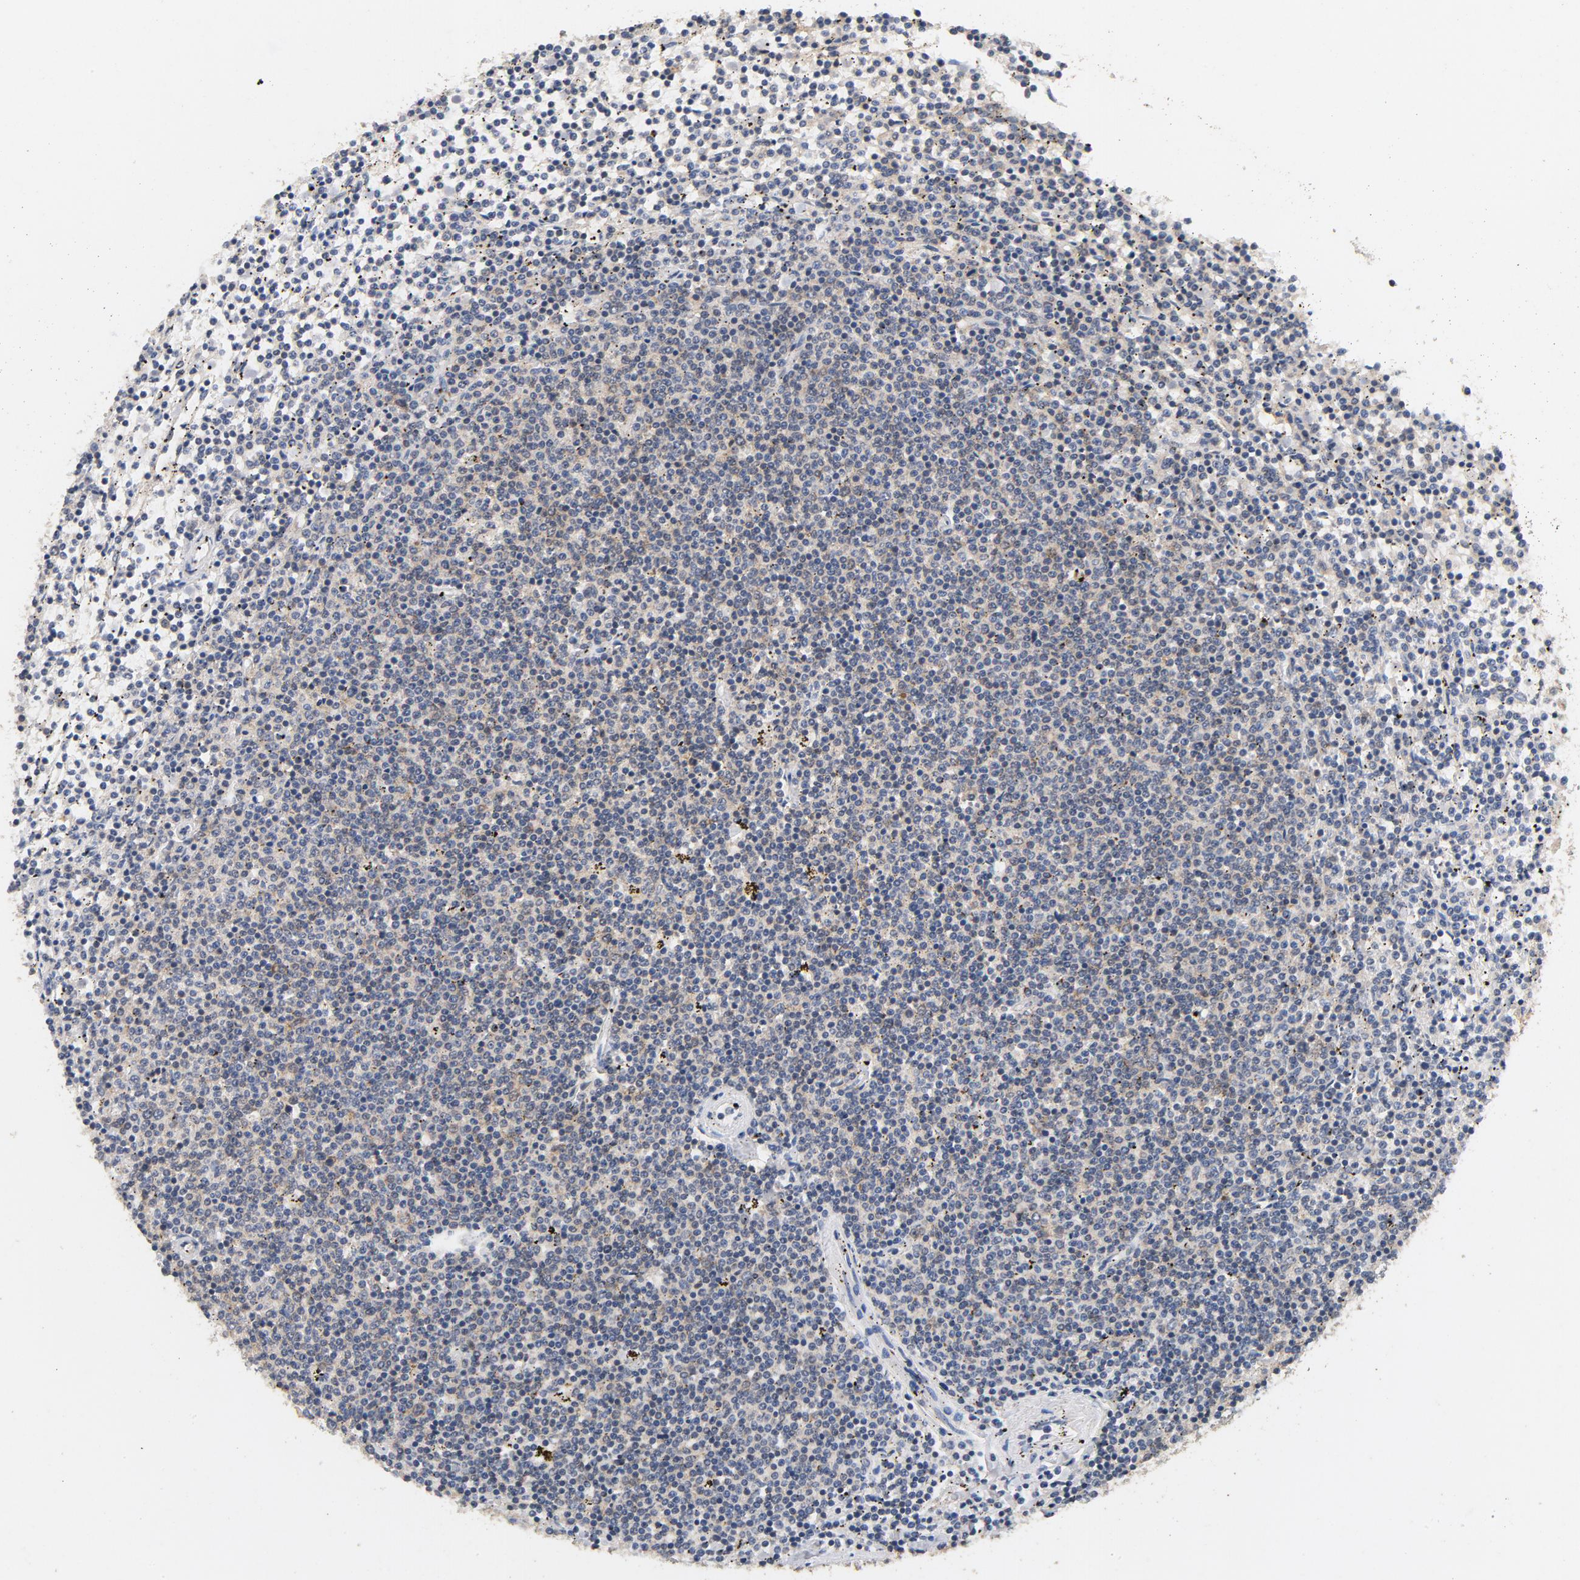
{"staining": {"intensity": "weak", "quantity": "25%-75%", "location": "cytoplasmic/membranous"}, "tissue": "lymphoma", "cell_type": "Tumor cells", "image_type": "cancer", "snomed": [{"axis": "morphology", "description": "Malignant lymphoma, non-Hodgkin's type, Low grade"}, {"axis": "topography", "description": "Spleen"}], "caption": "High-power microscopy captured an immunohistochemistry histopathology image of malignant lymphoma, non-Hodgkin's type (low-grade), revealing weak cytoplasmic/membranous staining in about 25%-75% of tumor cells.", "gene": "DDX6", "patient": {"sex": "female", "age": 50}}